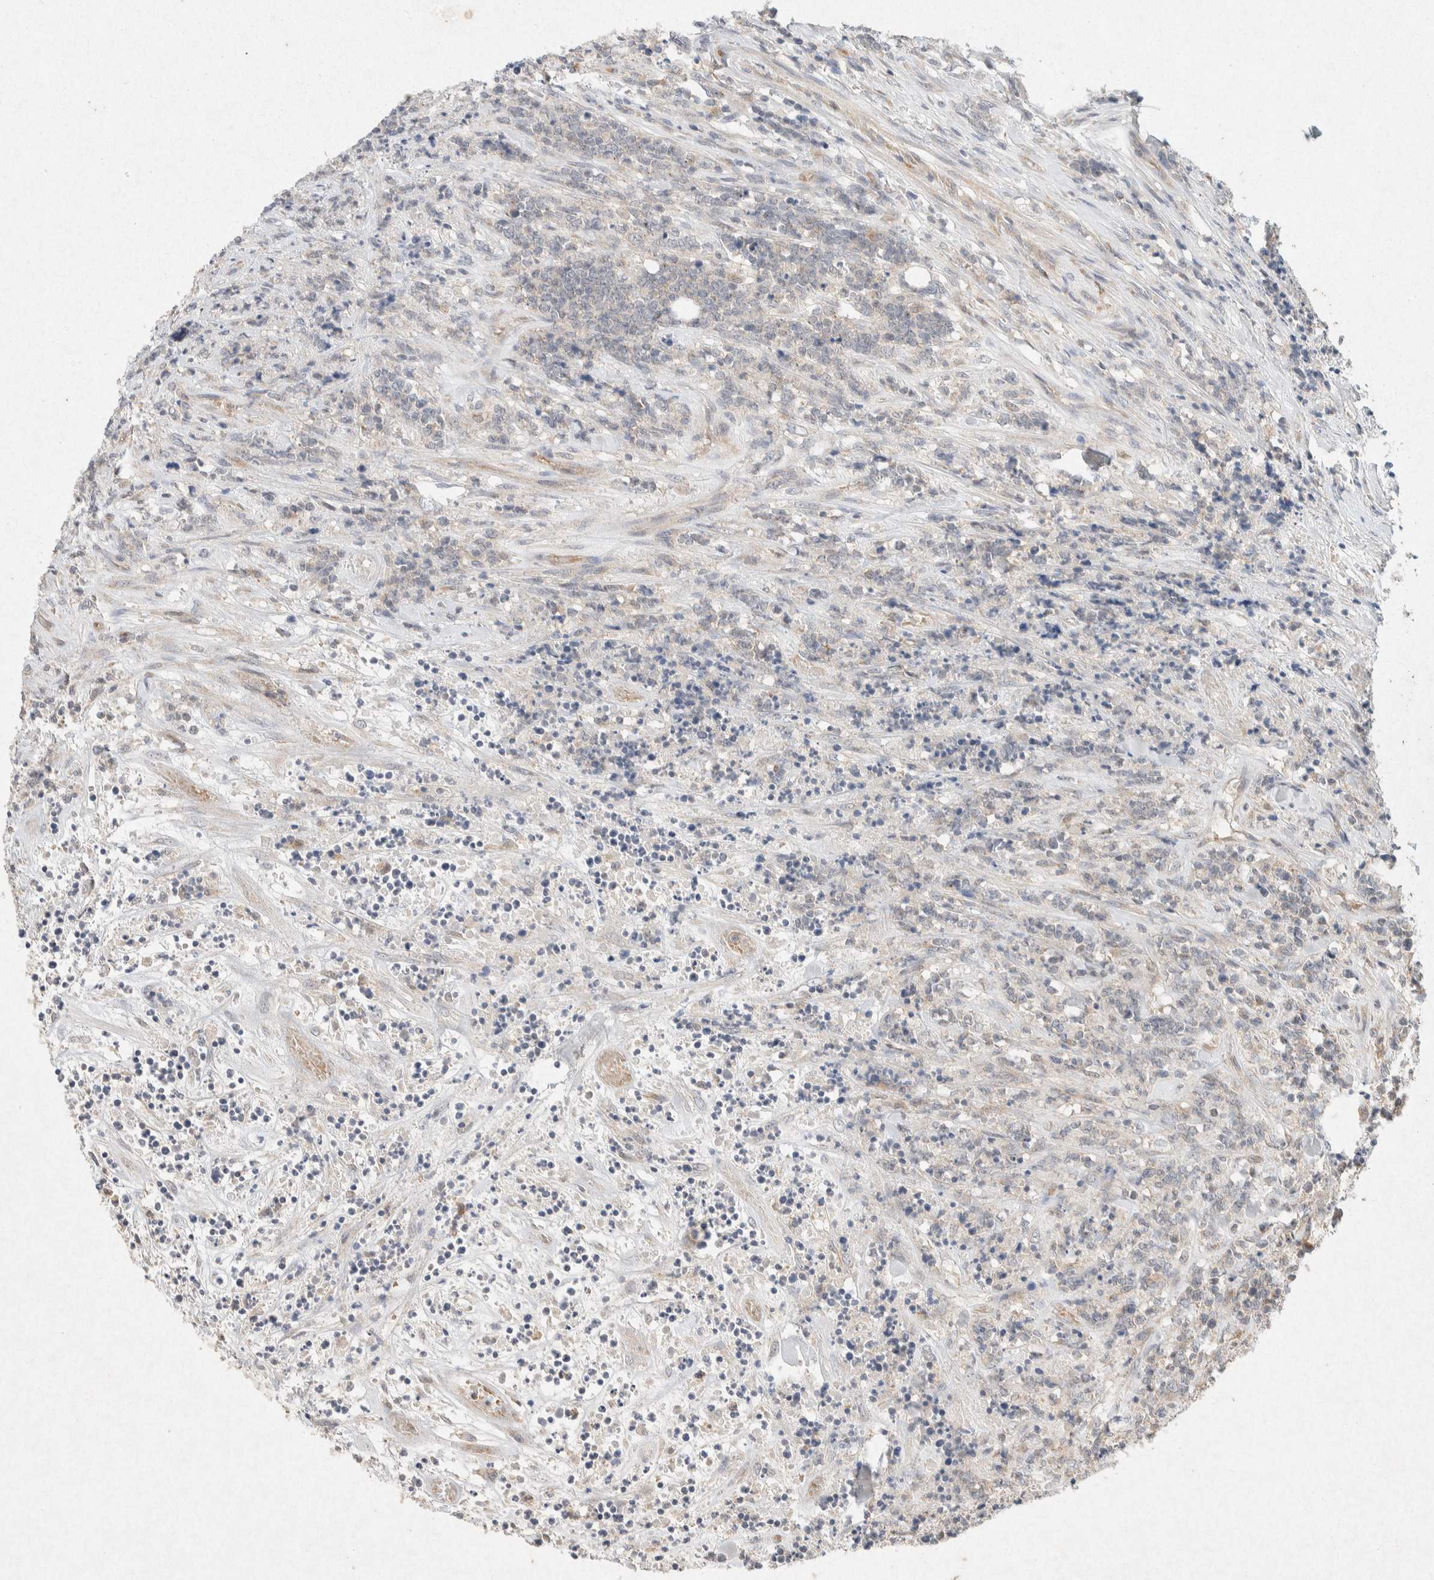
{"staining": {"intensity": "negative", "quantity": "none", "location": "none"}, "tissue": "lymphoma", "cell_type": "Tumor cells", "image_type": "cancer", "snomed": [{"axis": "morphology", "description": "Malignant lymphoma, non-Hodgkin's type, High grade"}, {"axis": "topography", "description": "Soft tissue"}], "caption": "The immunohistochemistry histopathology image has no significant expression in tumor cells of lymphoma tissue. (DAB immunohistochemistry (IHC), high magnification).", "gene": "GNAI1", "patient": {"sex": "male", "age": 18}}